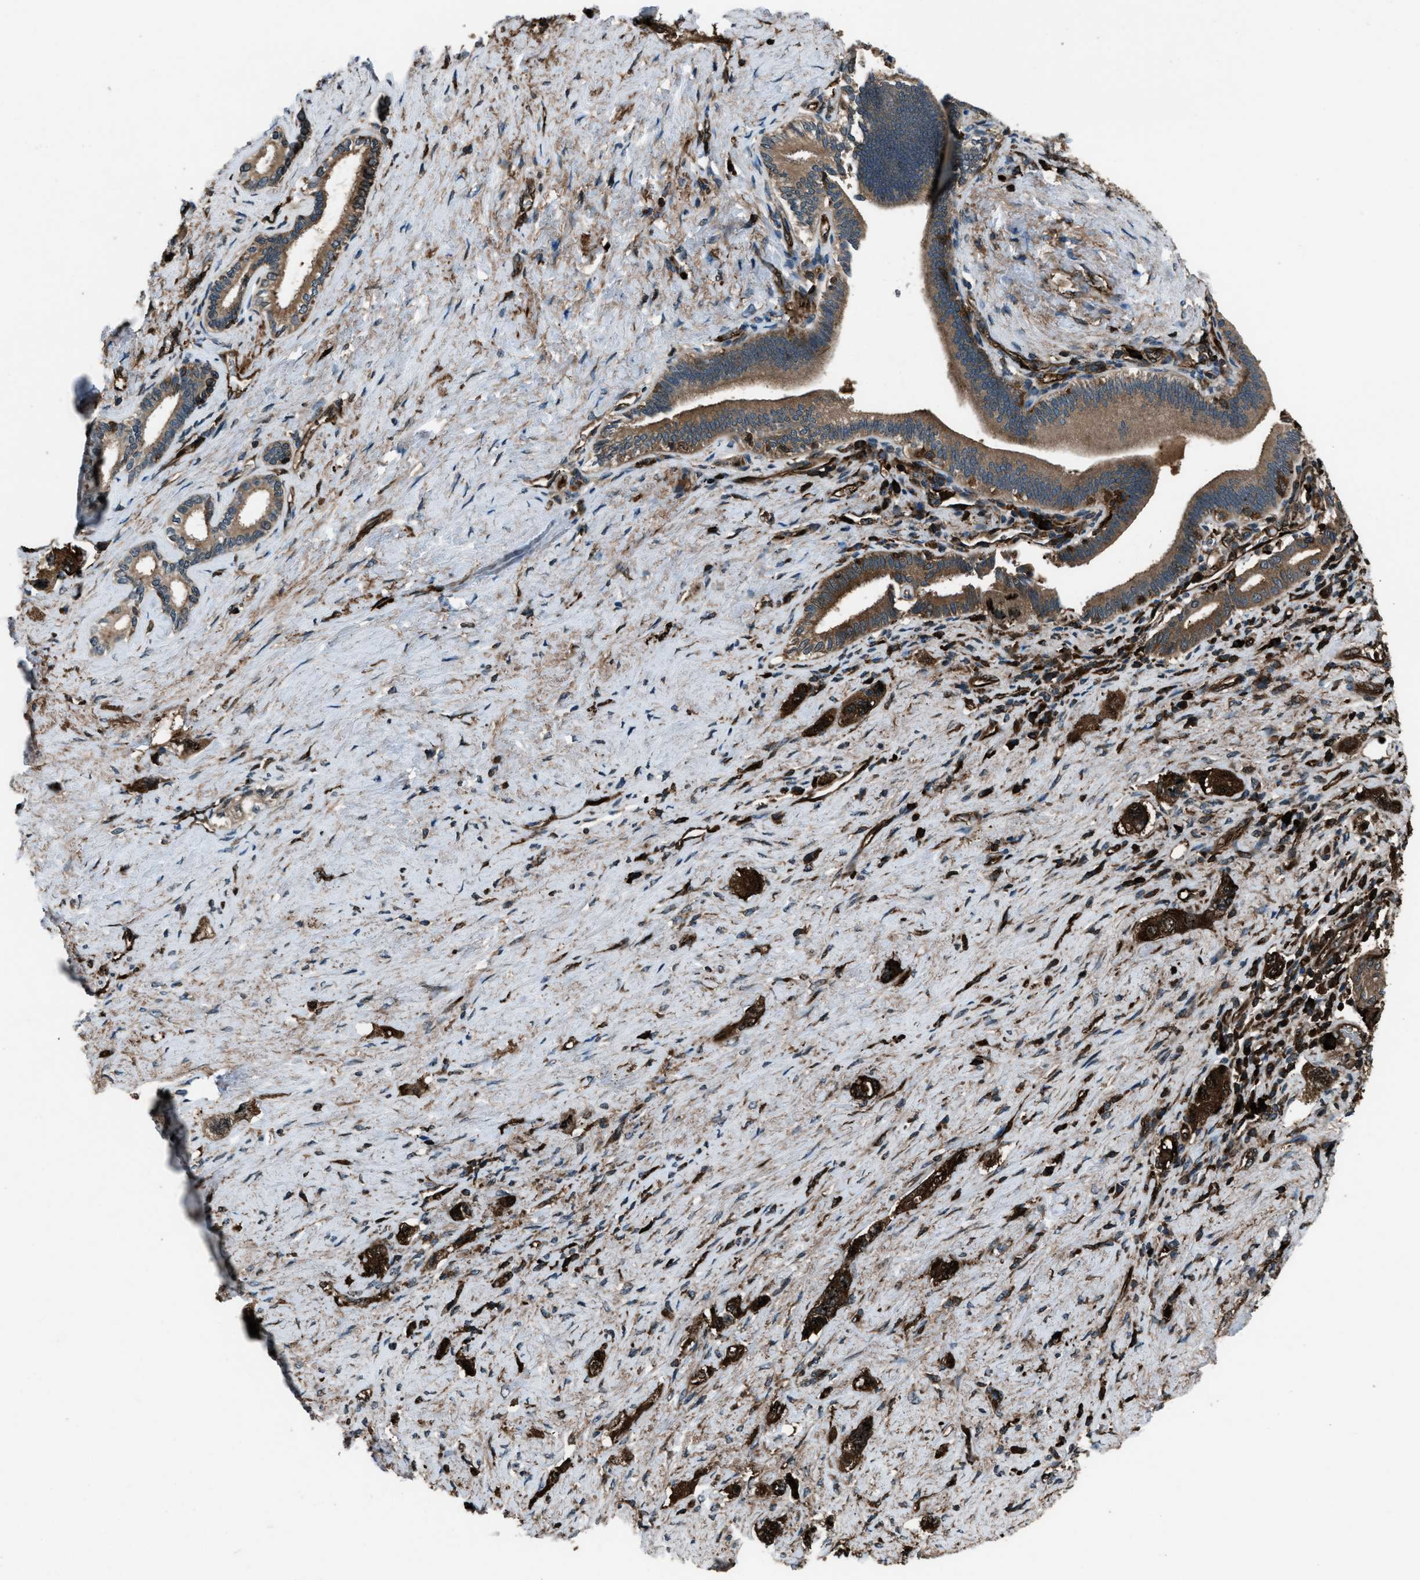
{"staining": {"intensity": "moderate", "quantity": ">75%", "location": "cytoplasmic/membranous"}, "tissue": "pancreatic cancer", "cell_type": "Tumor cells", "image_type": "cancer", "snomed": [{"axis": "morphology", "description": "Adenocarcinoma, NOS"}, {"axis": "topography", "description": "Pancreas"}], "caption": "Human pancreatic cancer (adenocarcinoma) stained with a brown dye displays moderate cytoplasmic/membranous positive expression in about >75% of tumor cells.", "gene": "SNX30", "patient": {"sex": "female", "age": 73}}